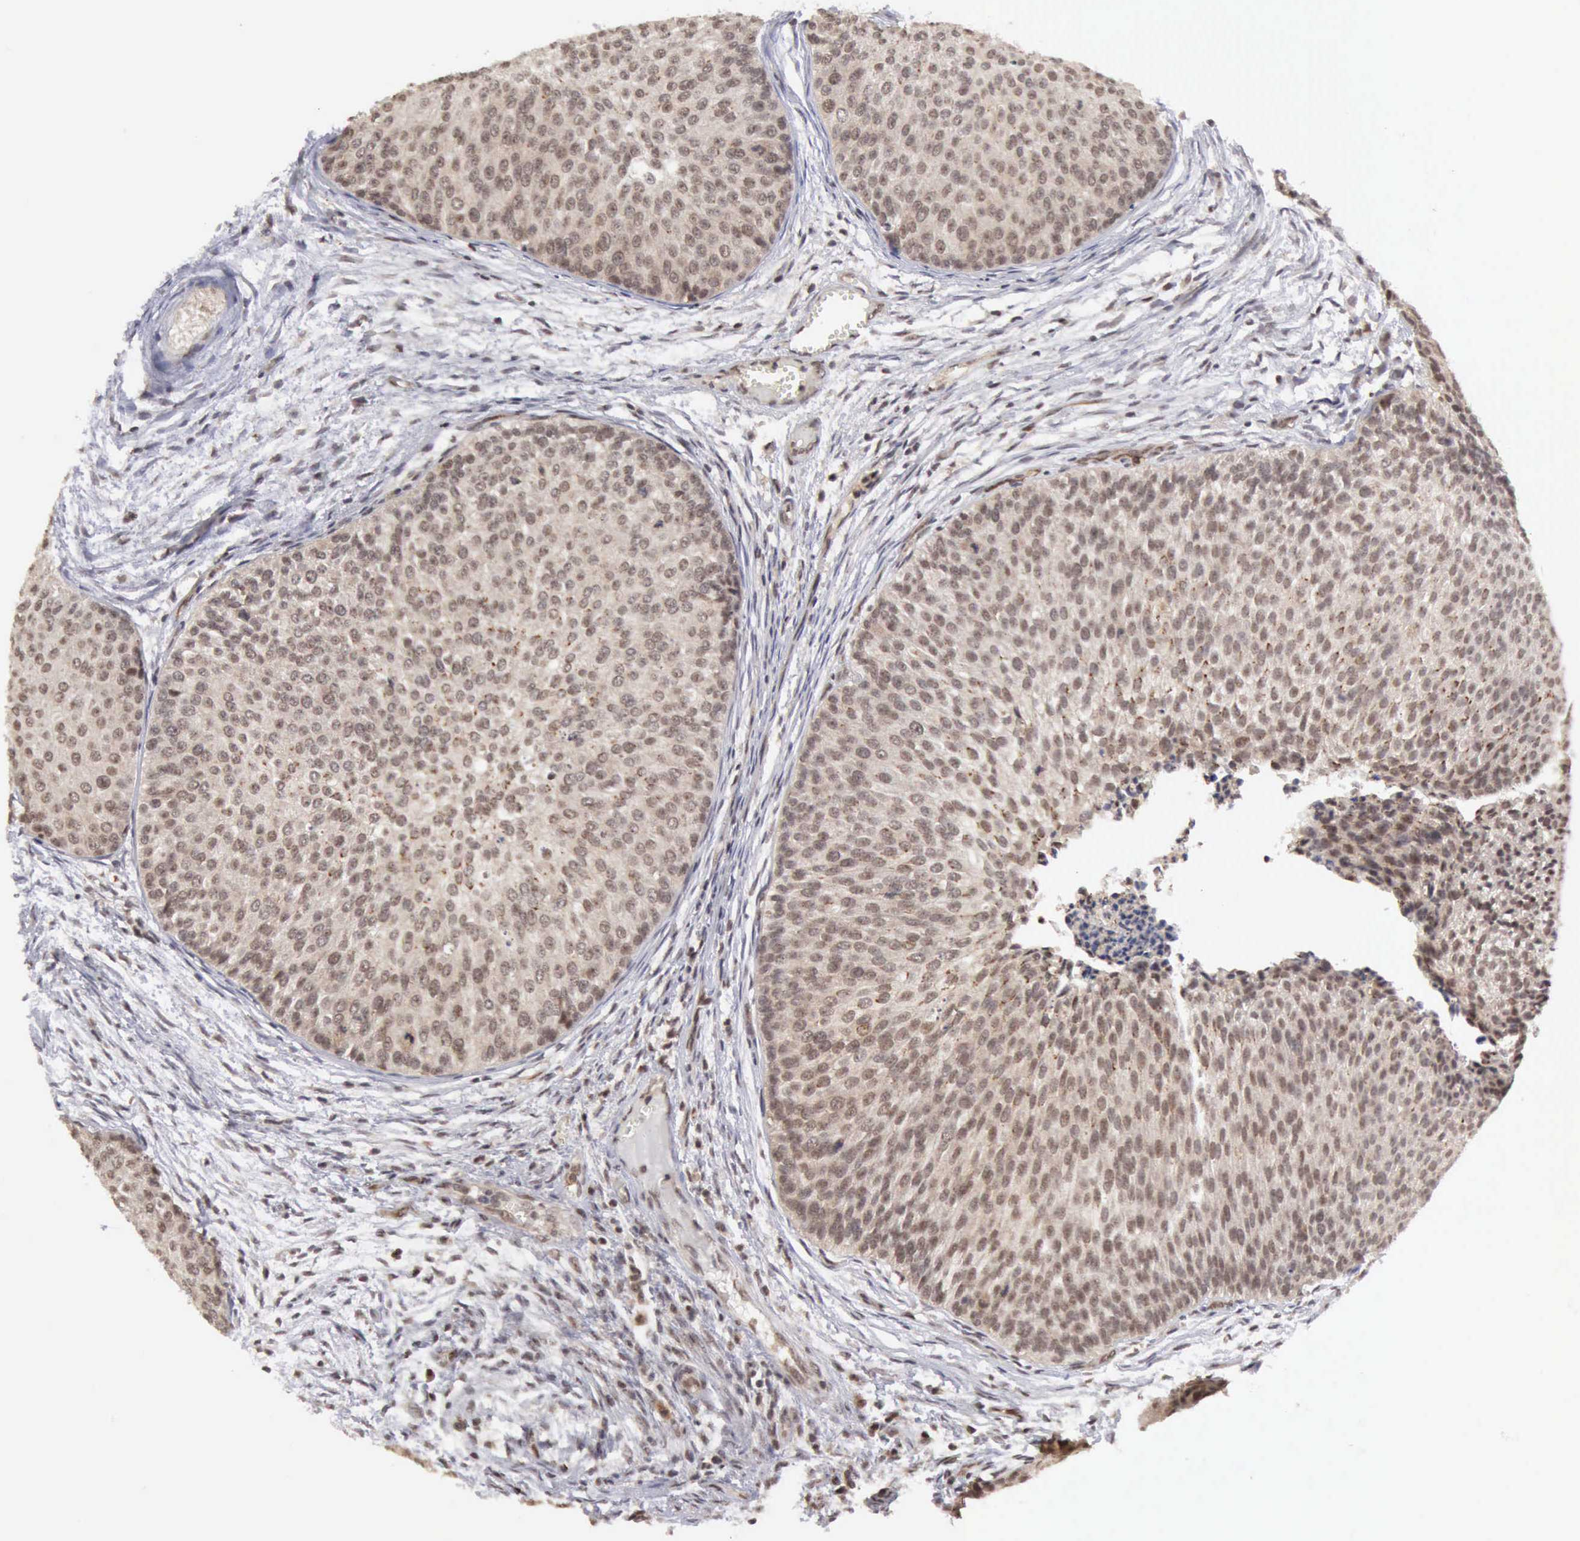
{"staining": {"intensity": "weak", "quantity": ">75%", "location": "cytoplasmic/membranous"}, "tissue": "urothelial cancer", "cell_type": "Tumor cells", "image_type": "cancer", "snomed": [{"axis": "morphology", "description": "Urothelial carcinoma, Low grade"}, {"axis": "topography", "description": "Urinary bladder"}], "caption": "Weak cytoplasmic/membranous staining is present in approximately >75% of tumor cells in low-grade urothelial carcinoma.", "gene": "CDKN2A", "patient": {"sex": "male", "age": 84}}